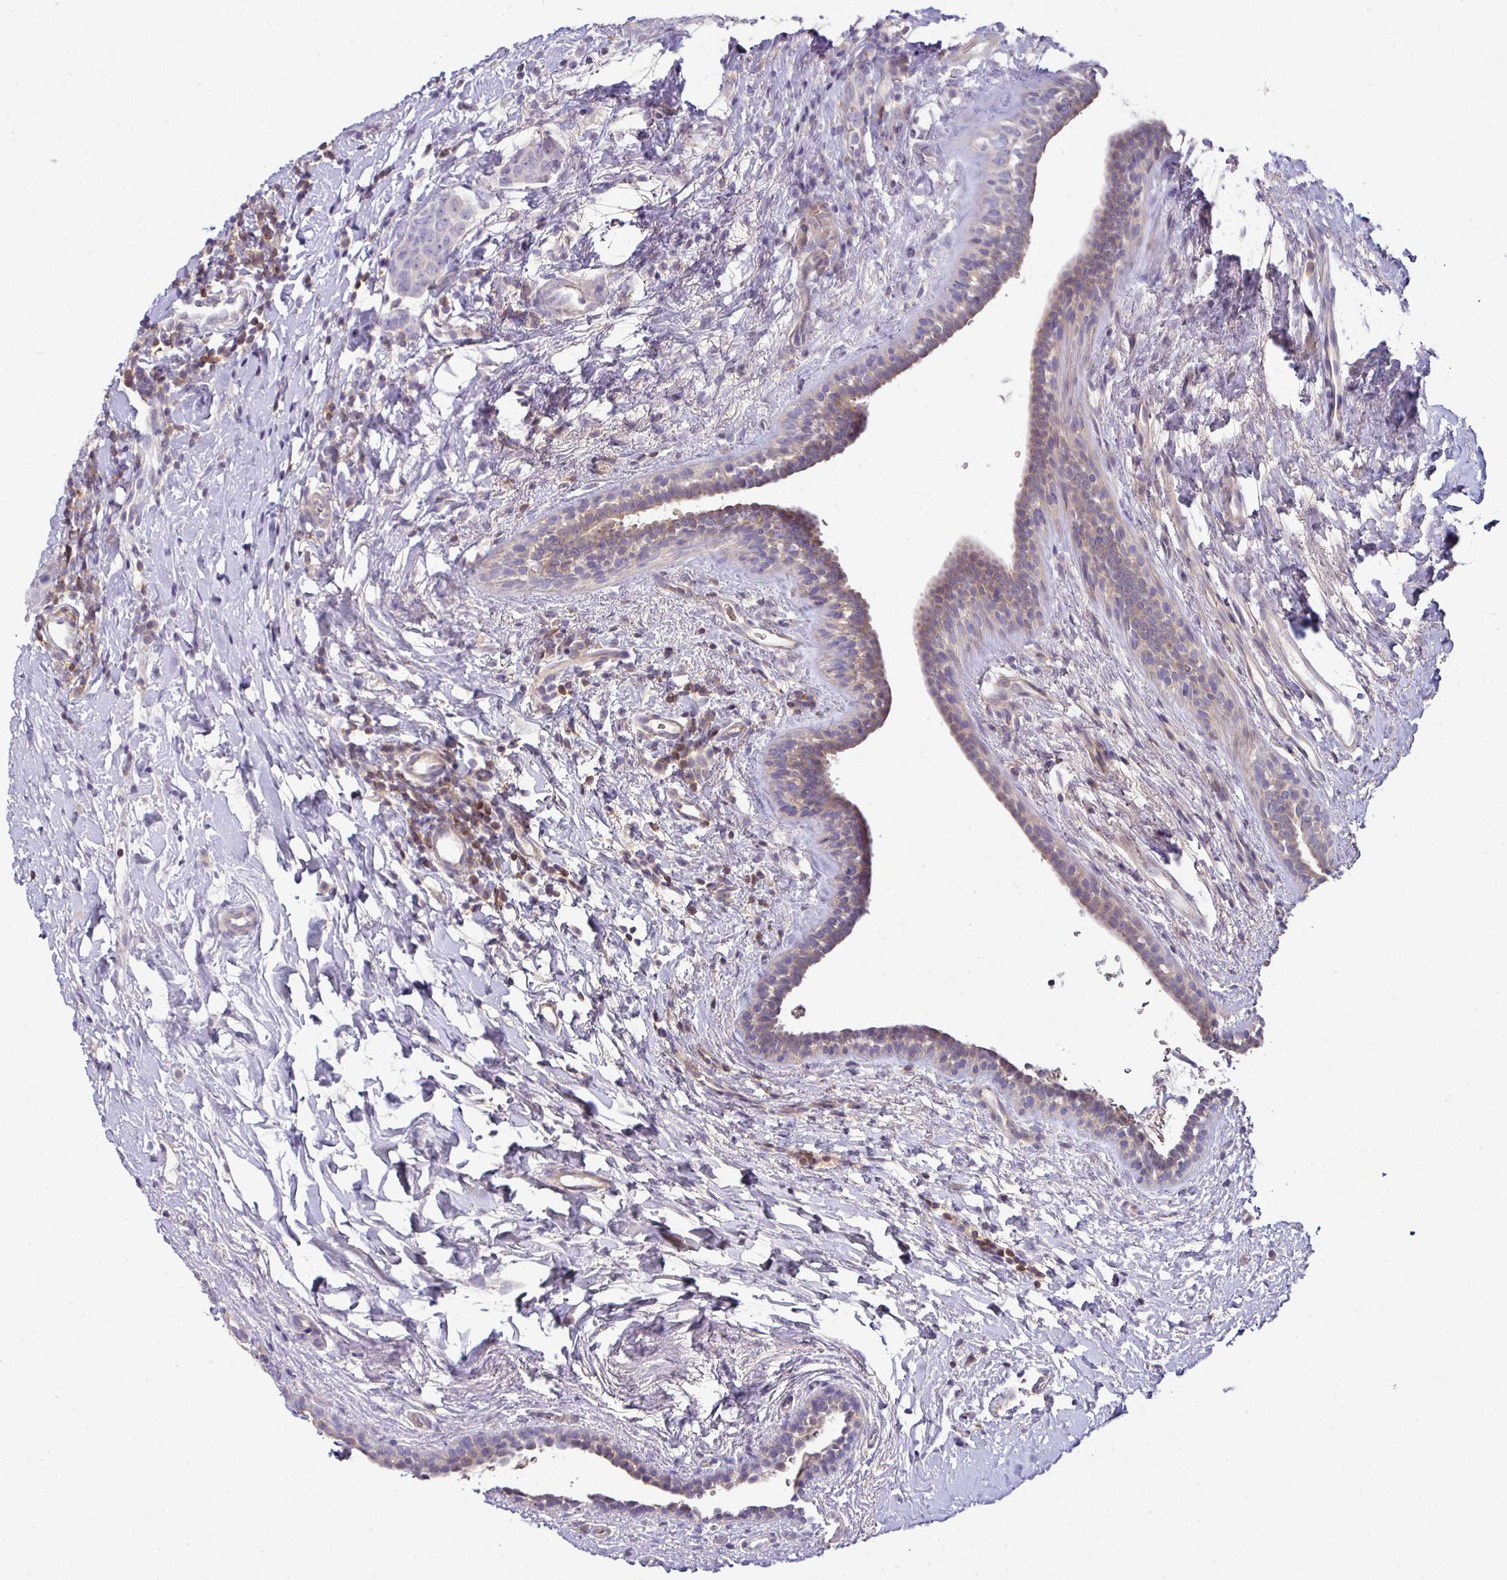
{"staining": {"intensity": "negative", "quantity": "none", "location": "none"}, "tissue": "breast cancer", "cell_type": "Tumor cells", "image_type": "cancer", "snomed": [{"axis": "morphology", "description": "Duct carcinoma"}, {"axis": "topography", "description": "Breast"}], "caption": "IHC micrograph of human breast cancer stained for a protein (brown), which reveals no staining in tumor cells. (IHC, brightfield microscopy, high magnification).", "gene": "SLAMF6", "patient": {"sex": "female", "age": 40}}